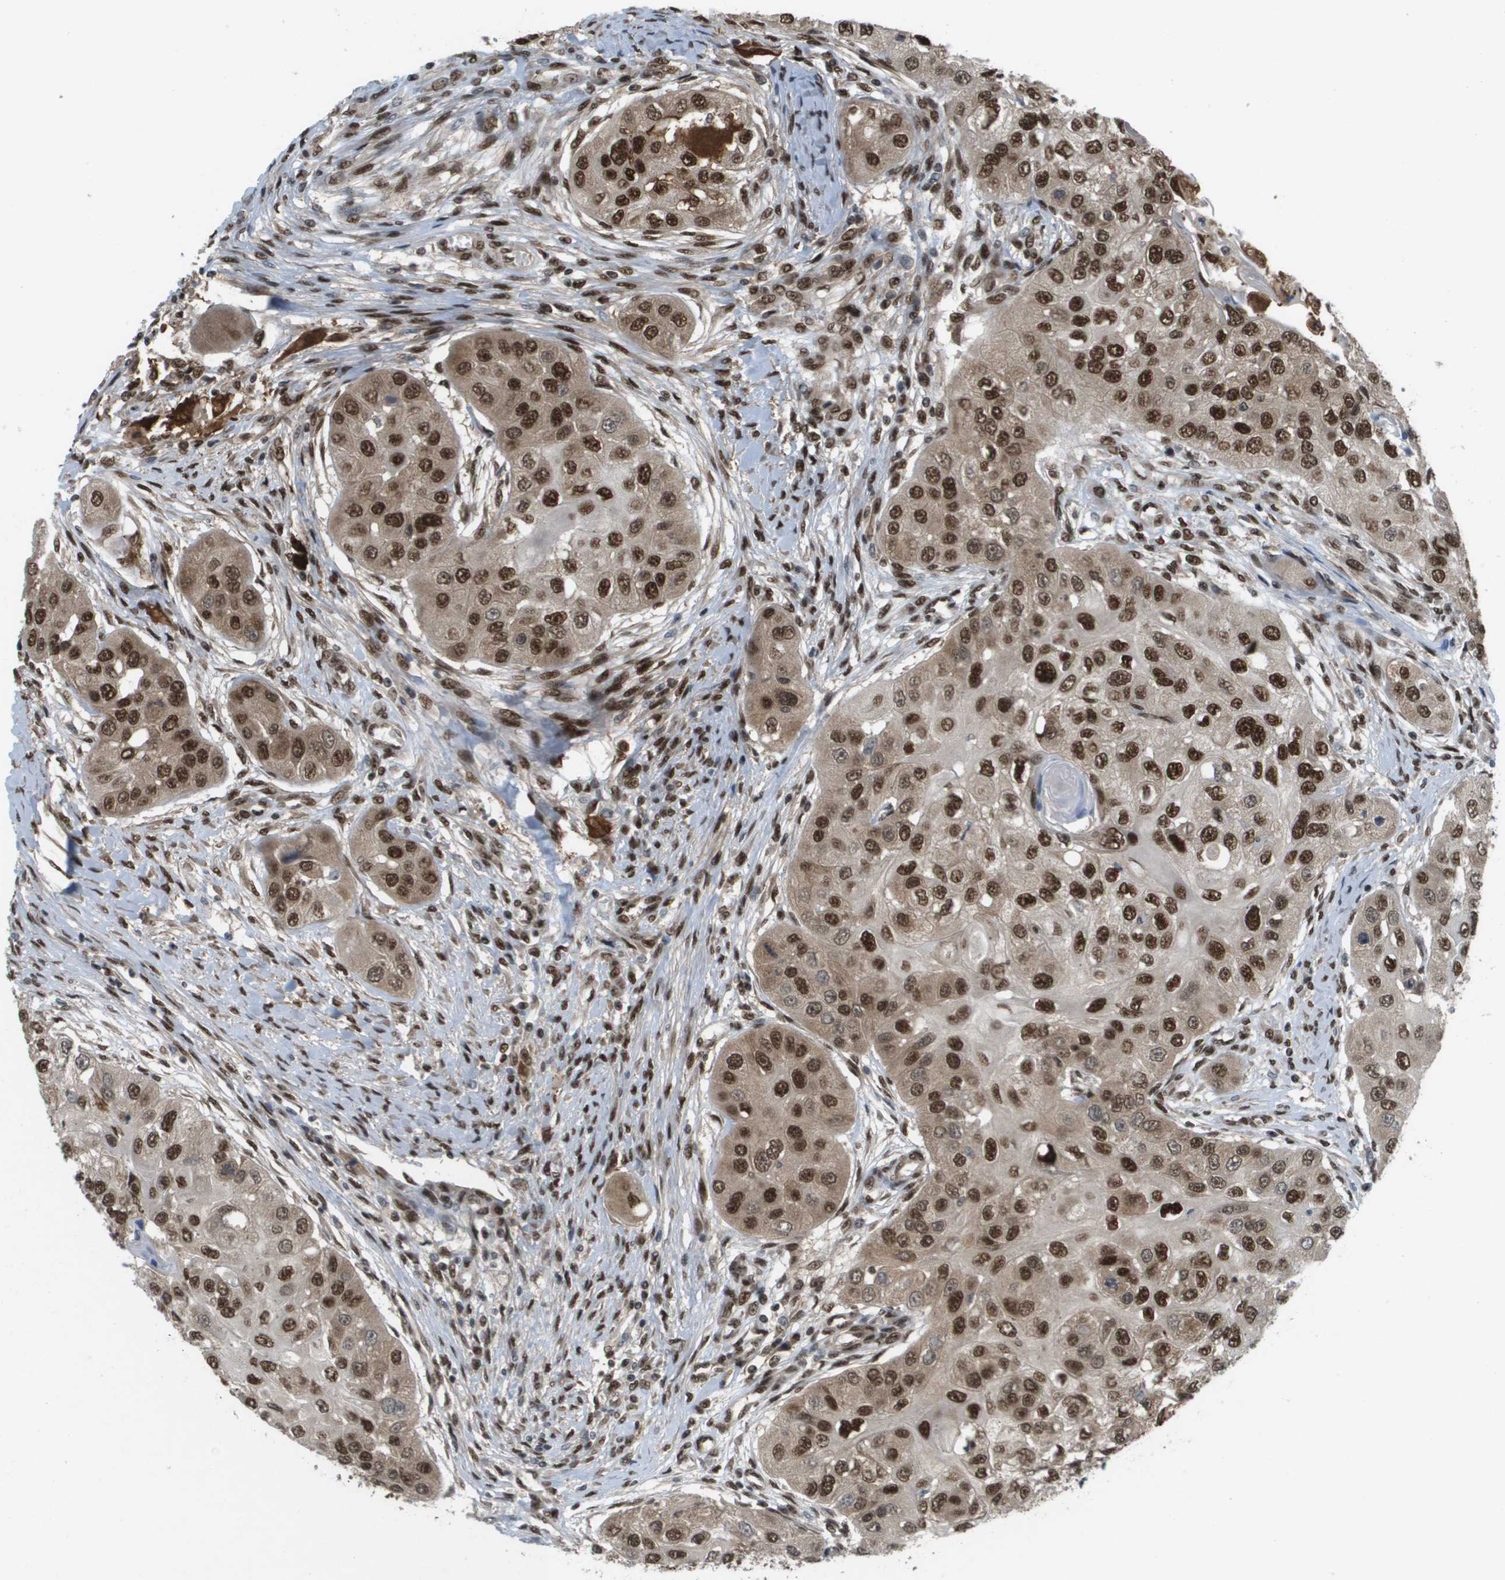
{"staining": {"intensity": "strong", "quantity": ">75%", "location": "nuclear"}, "tissue": "head and neck cancer", "cell_type": "Tumor cells", "image_type": "cancer", "snomed": [{"axis": "morphology", "description": "Normal tissue, NOS"}, {"axis": "morphology", "description": "Squamous cell carcinoma, NOS"}, {"axis": "topography", "description": "Skeletal muscle"}, {"axis": "topography", "description": "Head-Neck"}], "caption": "This is an image of immunohistochemistry staining of squamous cell carcinoma (head and neck), which shows strong staining in the nuclear of tumor cells.", "gene": "PRCC", "patient": {"sex": "male", "age": 51}}